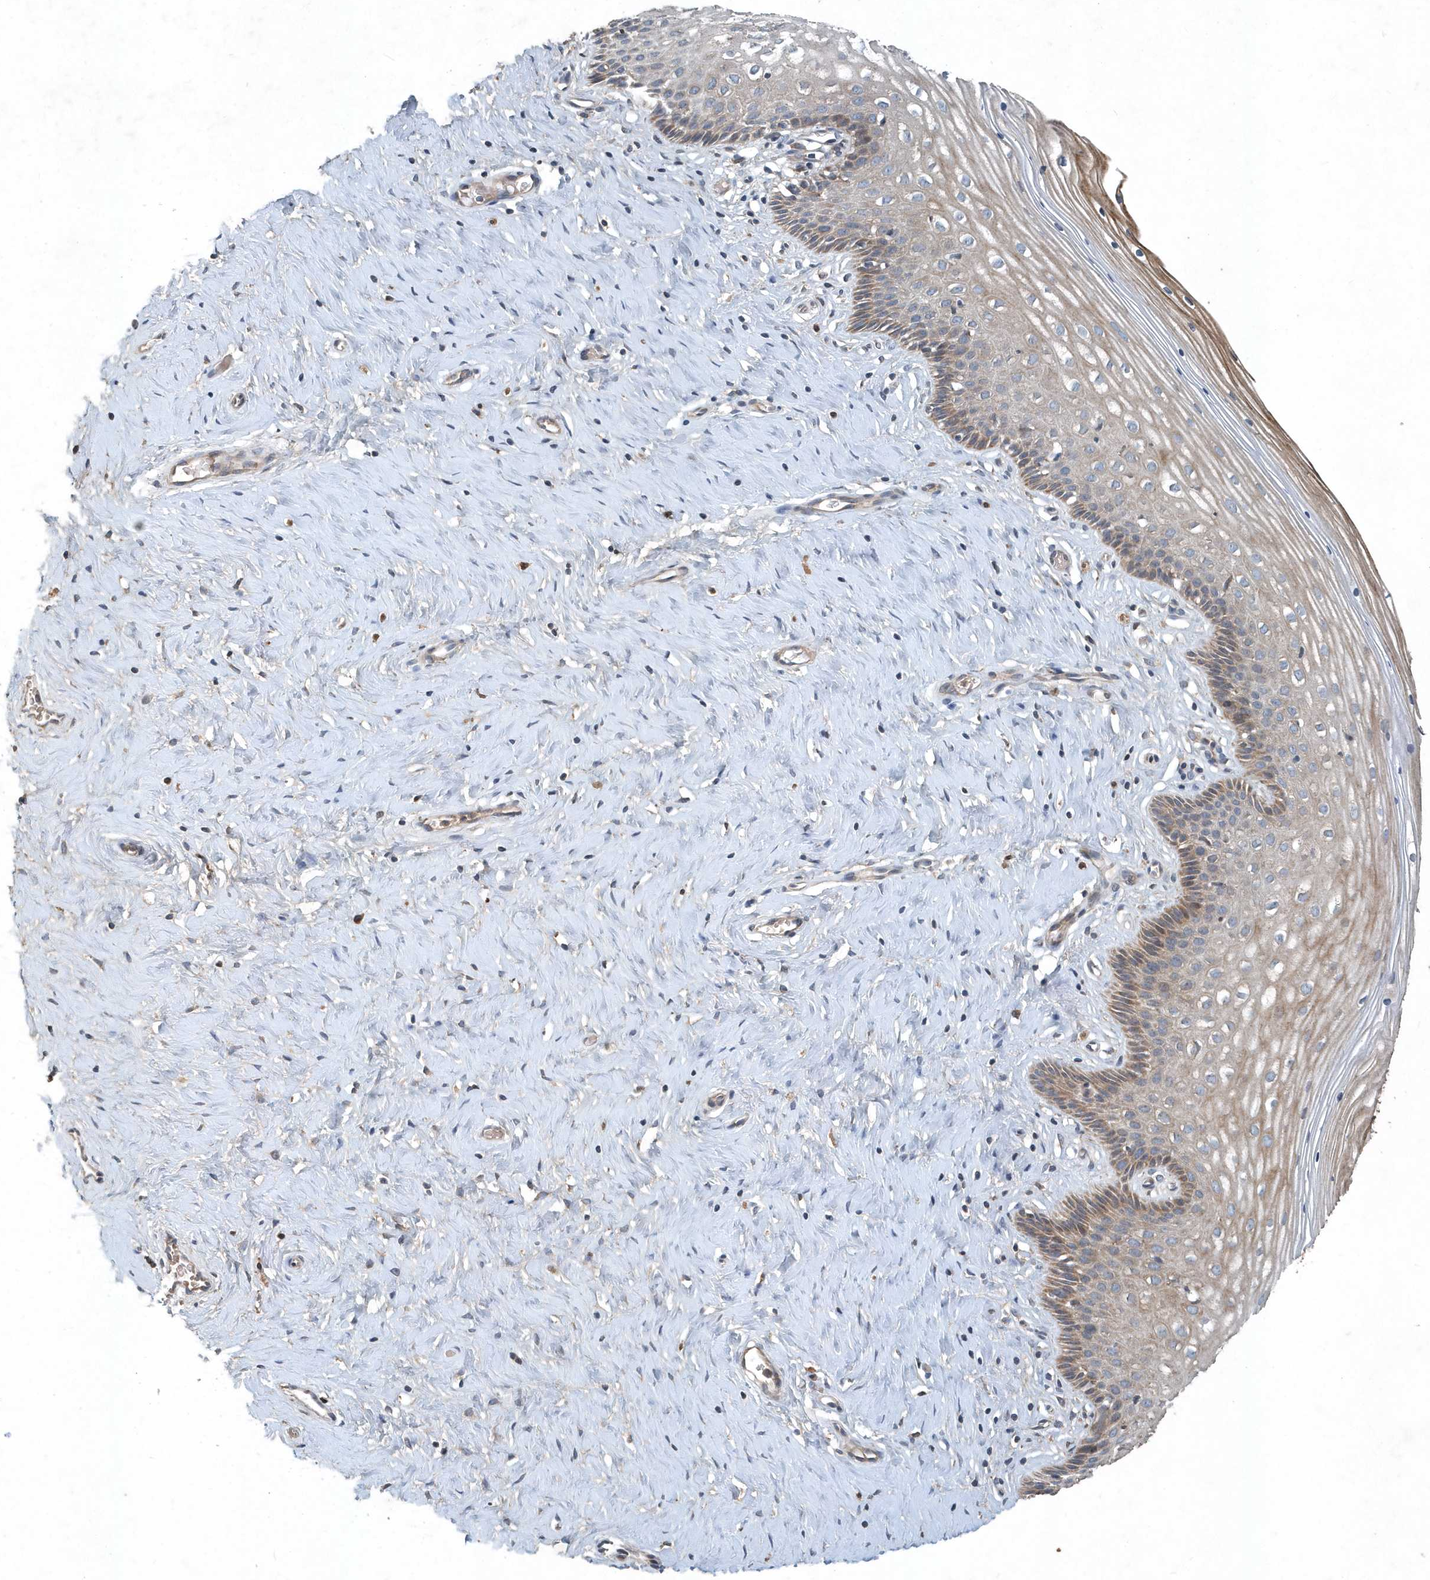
{"staining": {"intensity": "weak", "quantity": "25%-75%", "location": "cytoplasmic/membranous"}, "tissue": "cervix", "cell_type": "Glandular cells", "image_type": "normal", "snomed": [{"axis": "morphology", "description": "Normal tissue, NOS"}, {"axis": "topography", "description": "Cervix"}], "caption": "Immunohistochemistry (IHC) micrograph of unremarkable cervix stained for a protein (brown), which shows low levels of weak cytoplasmic/membranous expression in about 25%-75% of glandular cells.", "gene": "SCFD2", "patient": {"sex": "female", "age": 33}}